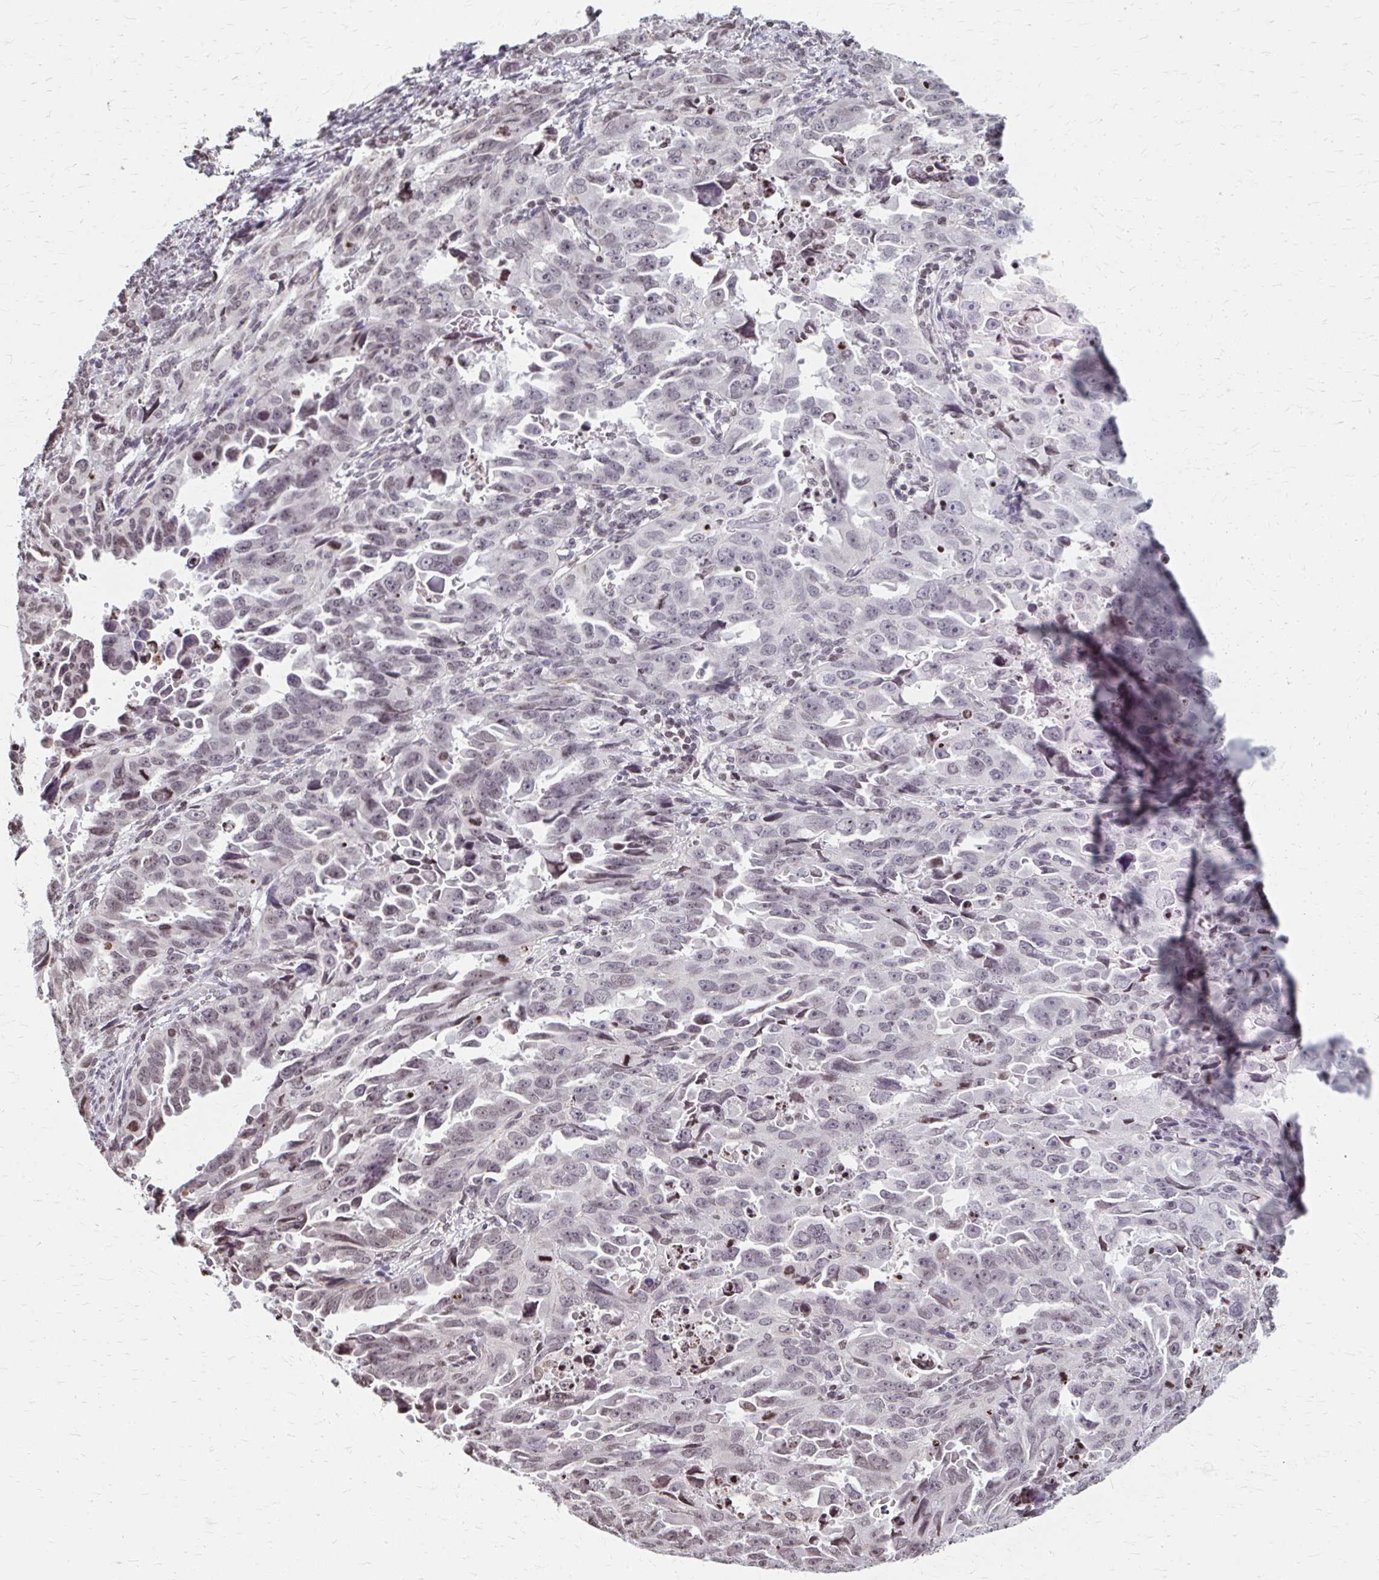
{"staining": {"intensity": "weak", "quantity": "<25%", "location": "nuclear"}, "tissue": "endometrial cancer", "cell_type": "Tumor cells", "image_type": "cancer", "snomed": [{"axis": "morphology", "description": "Adenocarcinoma, NOS"}, {"axis": "topography", "description": "Endometrium"}], "caption": "Endometrial adenocarcinoma was stained to show a protein in brown. There is no significant positivity in tumor cells.", "gene": "ORC3", "patient": {"sex": "female", "age": 65}}